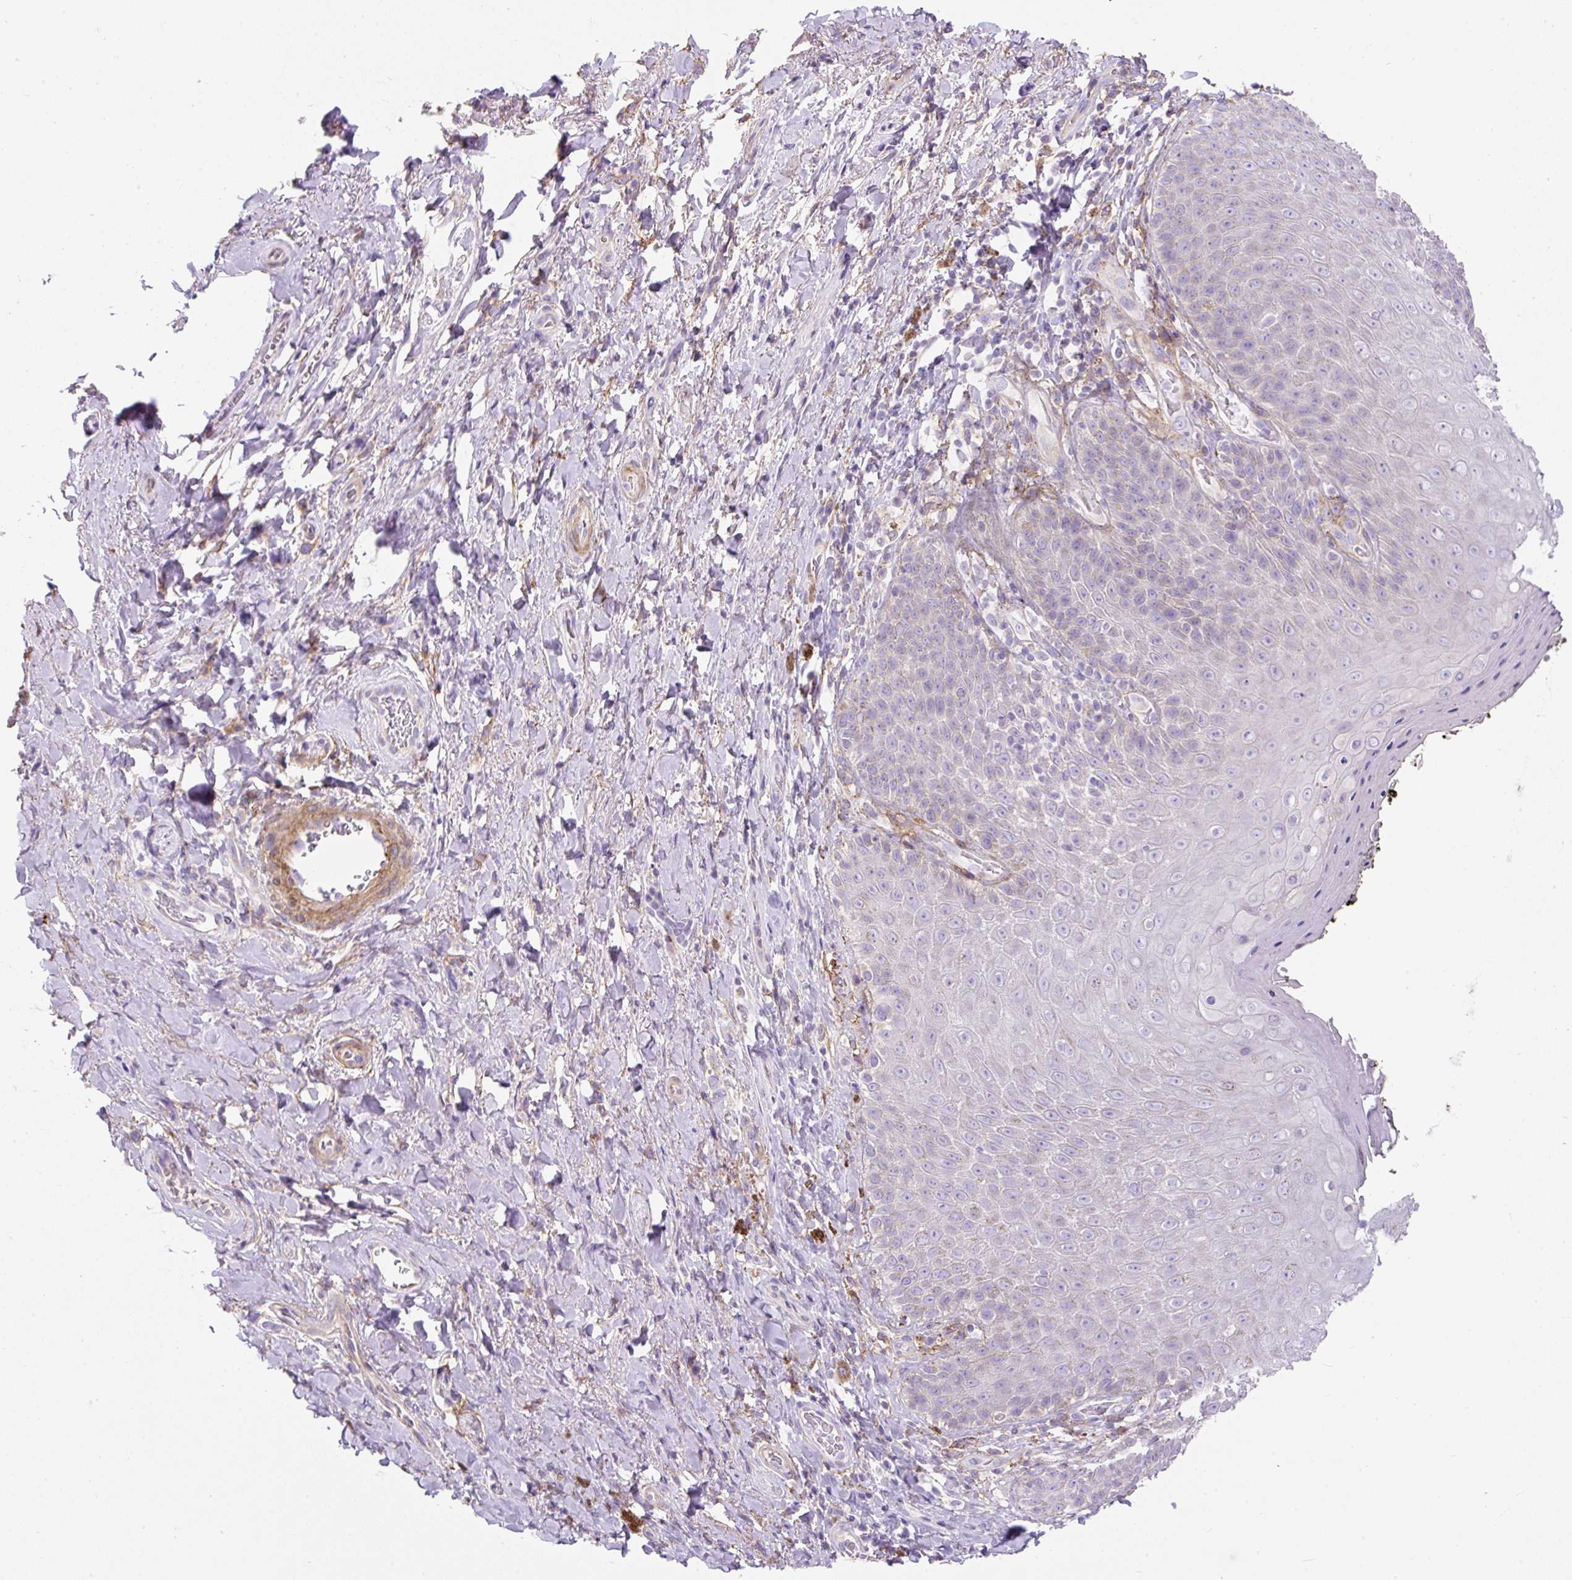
{"staining": {"intensity": "moderate", "quantity": "<25%", "location": "cytoplasmic/membranous"}, "tissue": "skin", "cell_type": "Epidermal cells", "image_type": "normal", "snomed": [{"axis": "morphology", "description": "Normal tissue, NOS"}, {"axis": "topography", "description": "Anal"}, {"axis": "topography", "description": "Peripheral nerve tissue"}], "caption": "An image of skin stained for a protein displays moderate cytoplasmic/membranous brown staining in epidermal cells.", "gene": "SUSD5", "patient": {"sex": "male", "age": 53}}